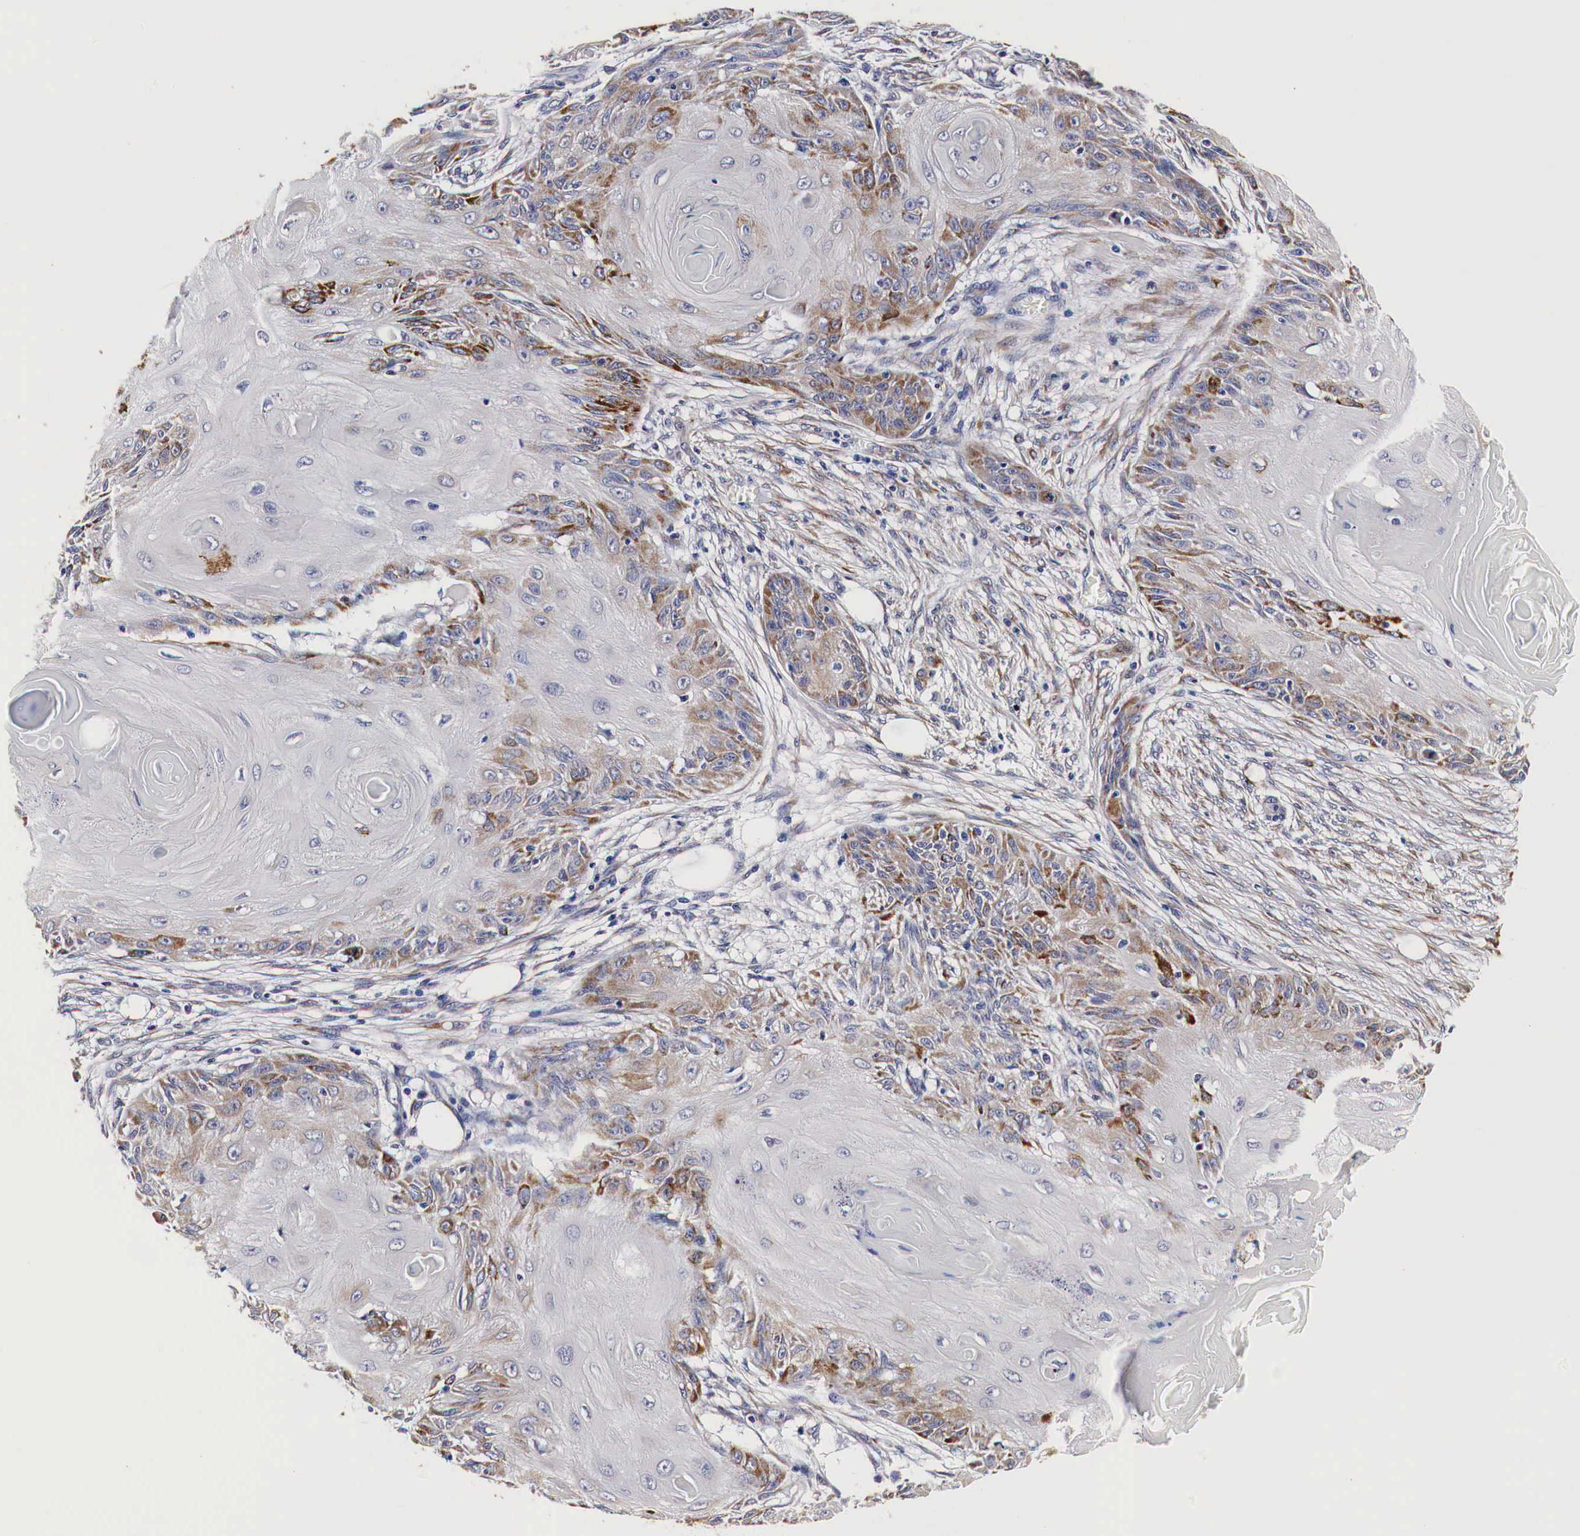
{"staining": {"intensity": "moderate", "quantity": "25%-75%", "location": "cytoplasmic/membranous"}, "tissue": "skin cancer", "cell_type": "Tumor cells", "image_type": "cancer", "snomed": [{"axis": "morphology", "description": "Squamous cell carcinoma, NOS"}, {"axis": "topography", "description": "Skin"}], "caption": "This is a histology image of IHC staining of skin cancer (squamous cell carcinoma), which shows moderate expression in the cytoplasmic/membranous of tumor cells.", "gene": "CKAP4", "patient": {"sex": "female", "age": 88}}